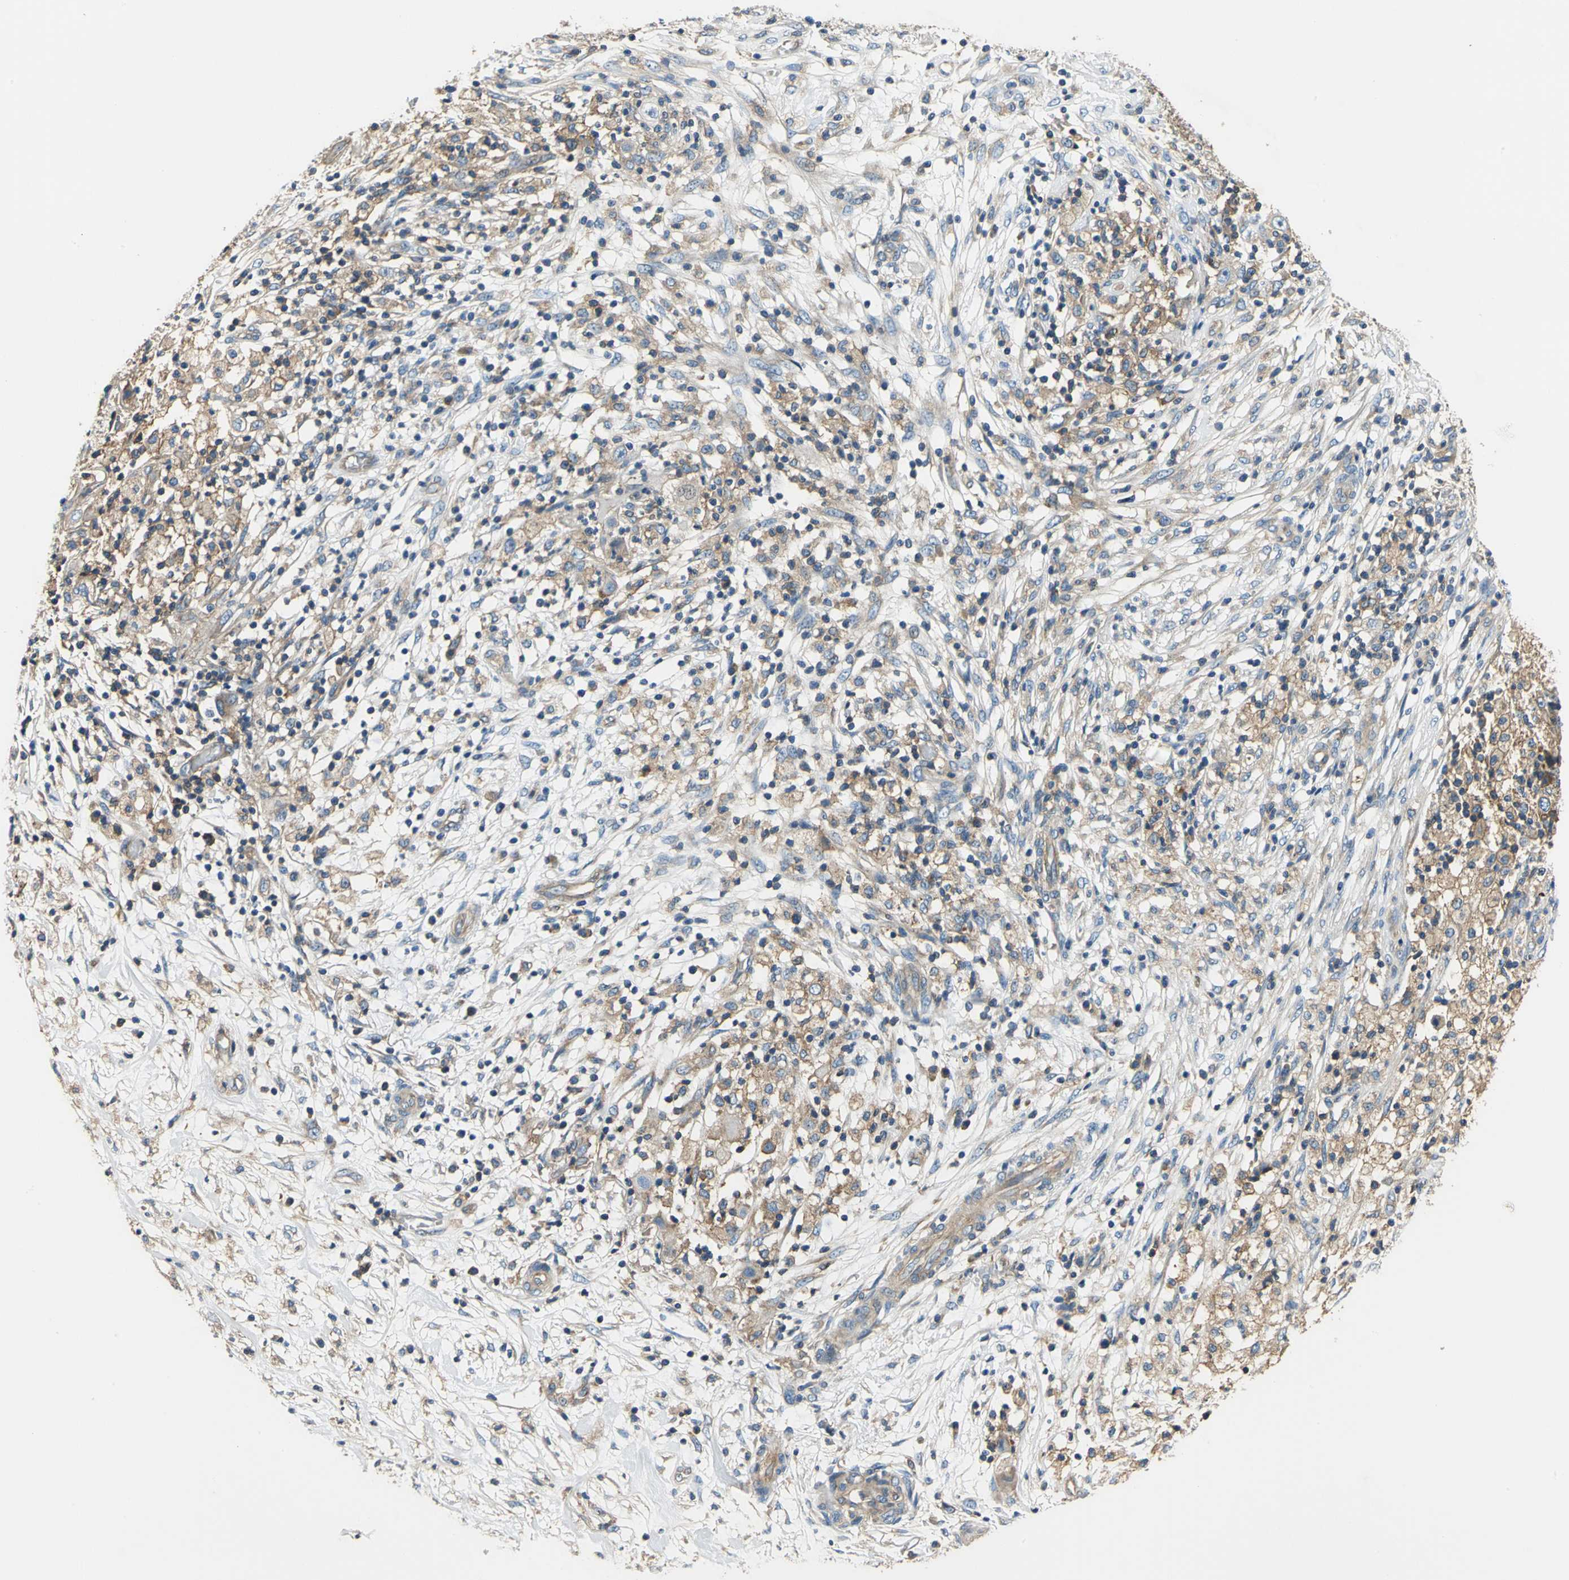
{"staining": {"intensity": "moderate", "quantity": "25%-75%", "location": "cytoplasmic/membranous"}, "tissue": "ovarian cancer", "cell_type": "Tumor cells", "image_type": "cancer", "snomed": [{"axis": "morphology", "description": "Carcinoma, endometroid"}, {"axis": "topography", "description": "Ovary"}], "caption": "High-power microscopy captured an IHC image of endometroid carcinoma (ovarian), revealing moderate cytoplasmic/membranous positivity in approximately 25%-75% of tumor cells.", "gene": "DDX3Y", "patient": {"sex": "female", "age": 42}}